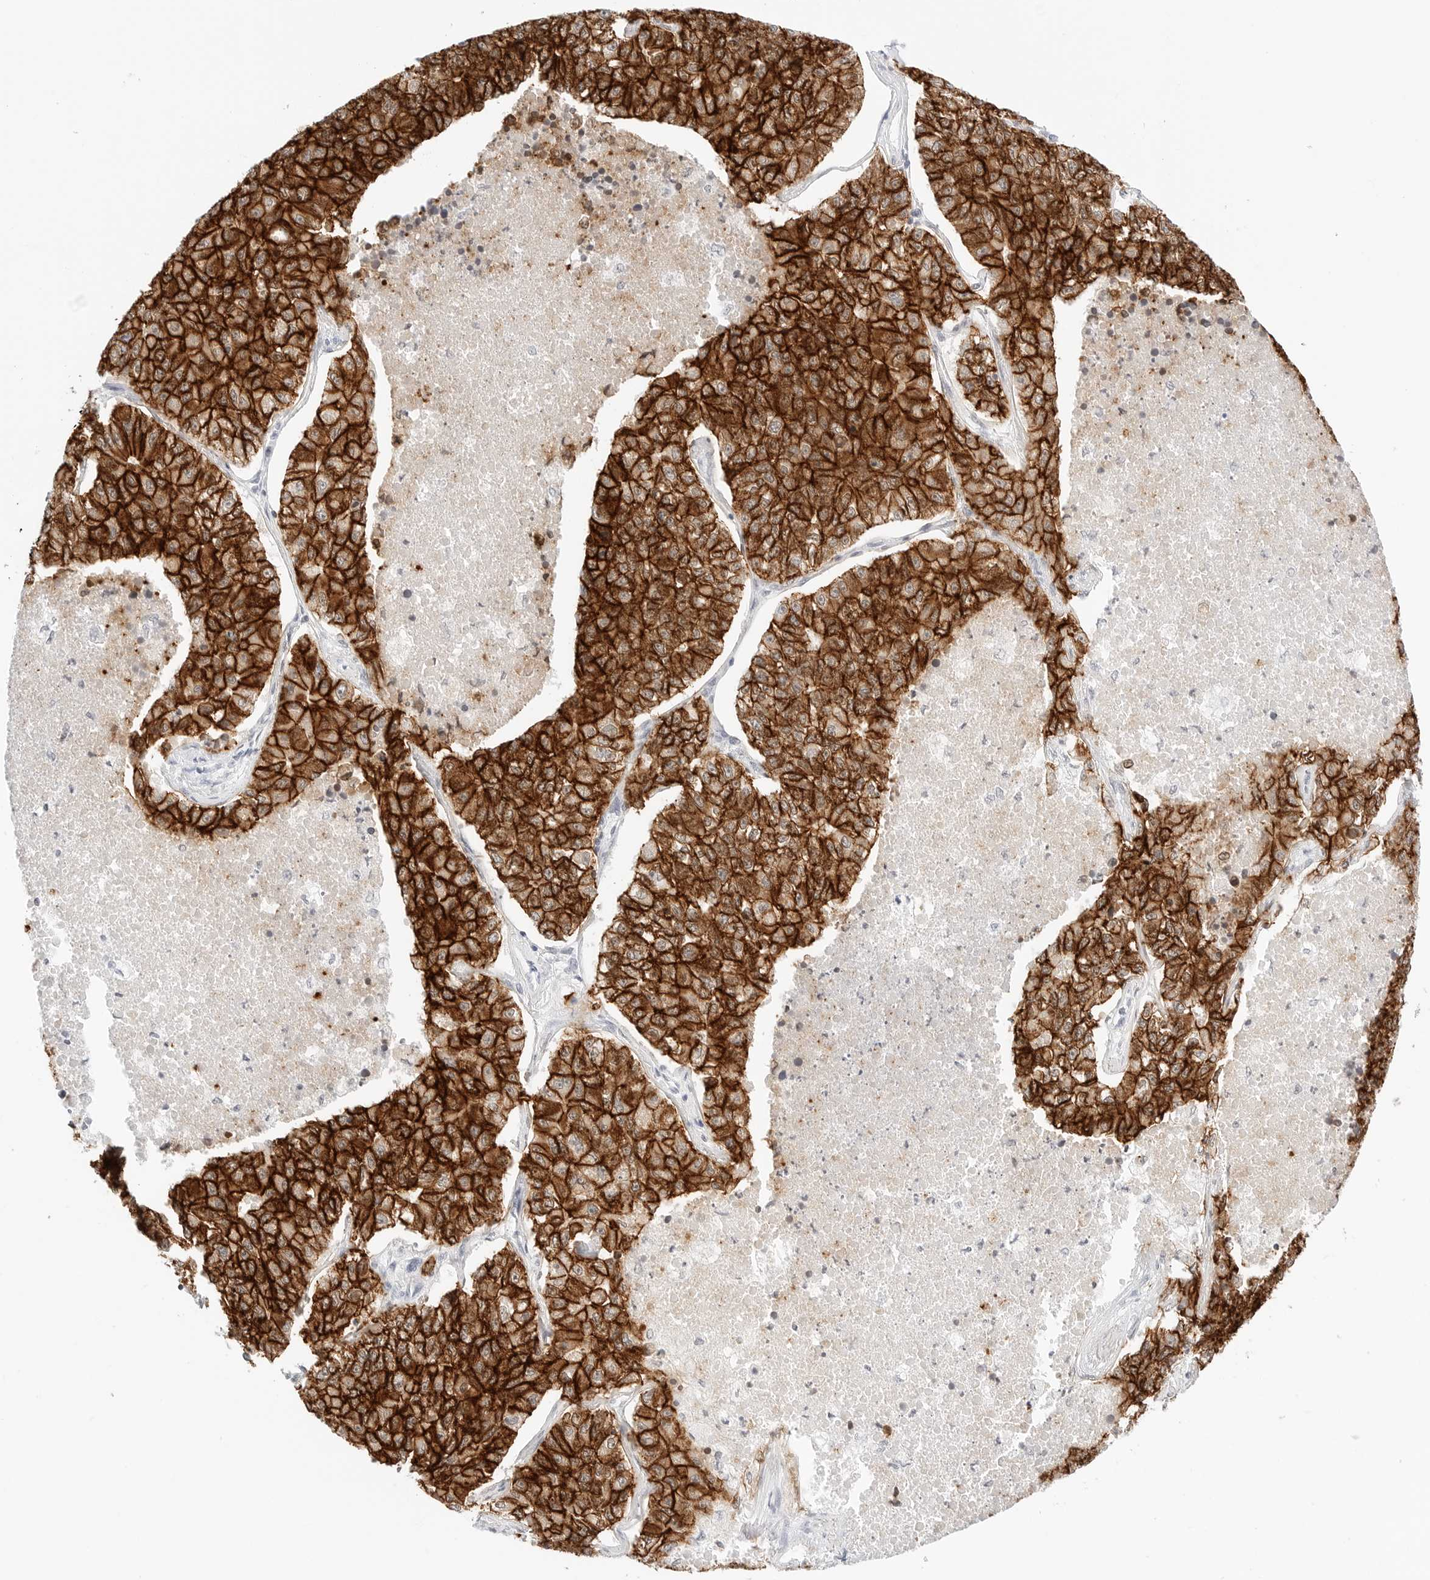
{"staining": {"intensity": "strong", "quantity": ">75%", "location": "cytoplasmic/membranous"}, "tissue": "lung cancer", "cell_type": "Tumor cells", "image_type": "cancer", "snomed": [{"axis": "morphology", "description": "Adenocarcinoma, NOS"}, {"axis": "topography", "description": "Lung"}], "caption": "DAB immunohistochemical staining of human lung adenocarcinoma reveals strong cytoplasmic/membranous protein expression in about >75% of tumor cells.", "gene": "CDH1", "patient": {"sex": "male", "age": 49}}